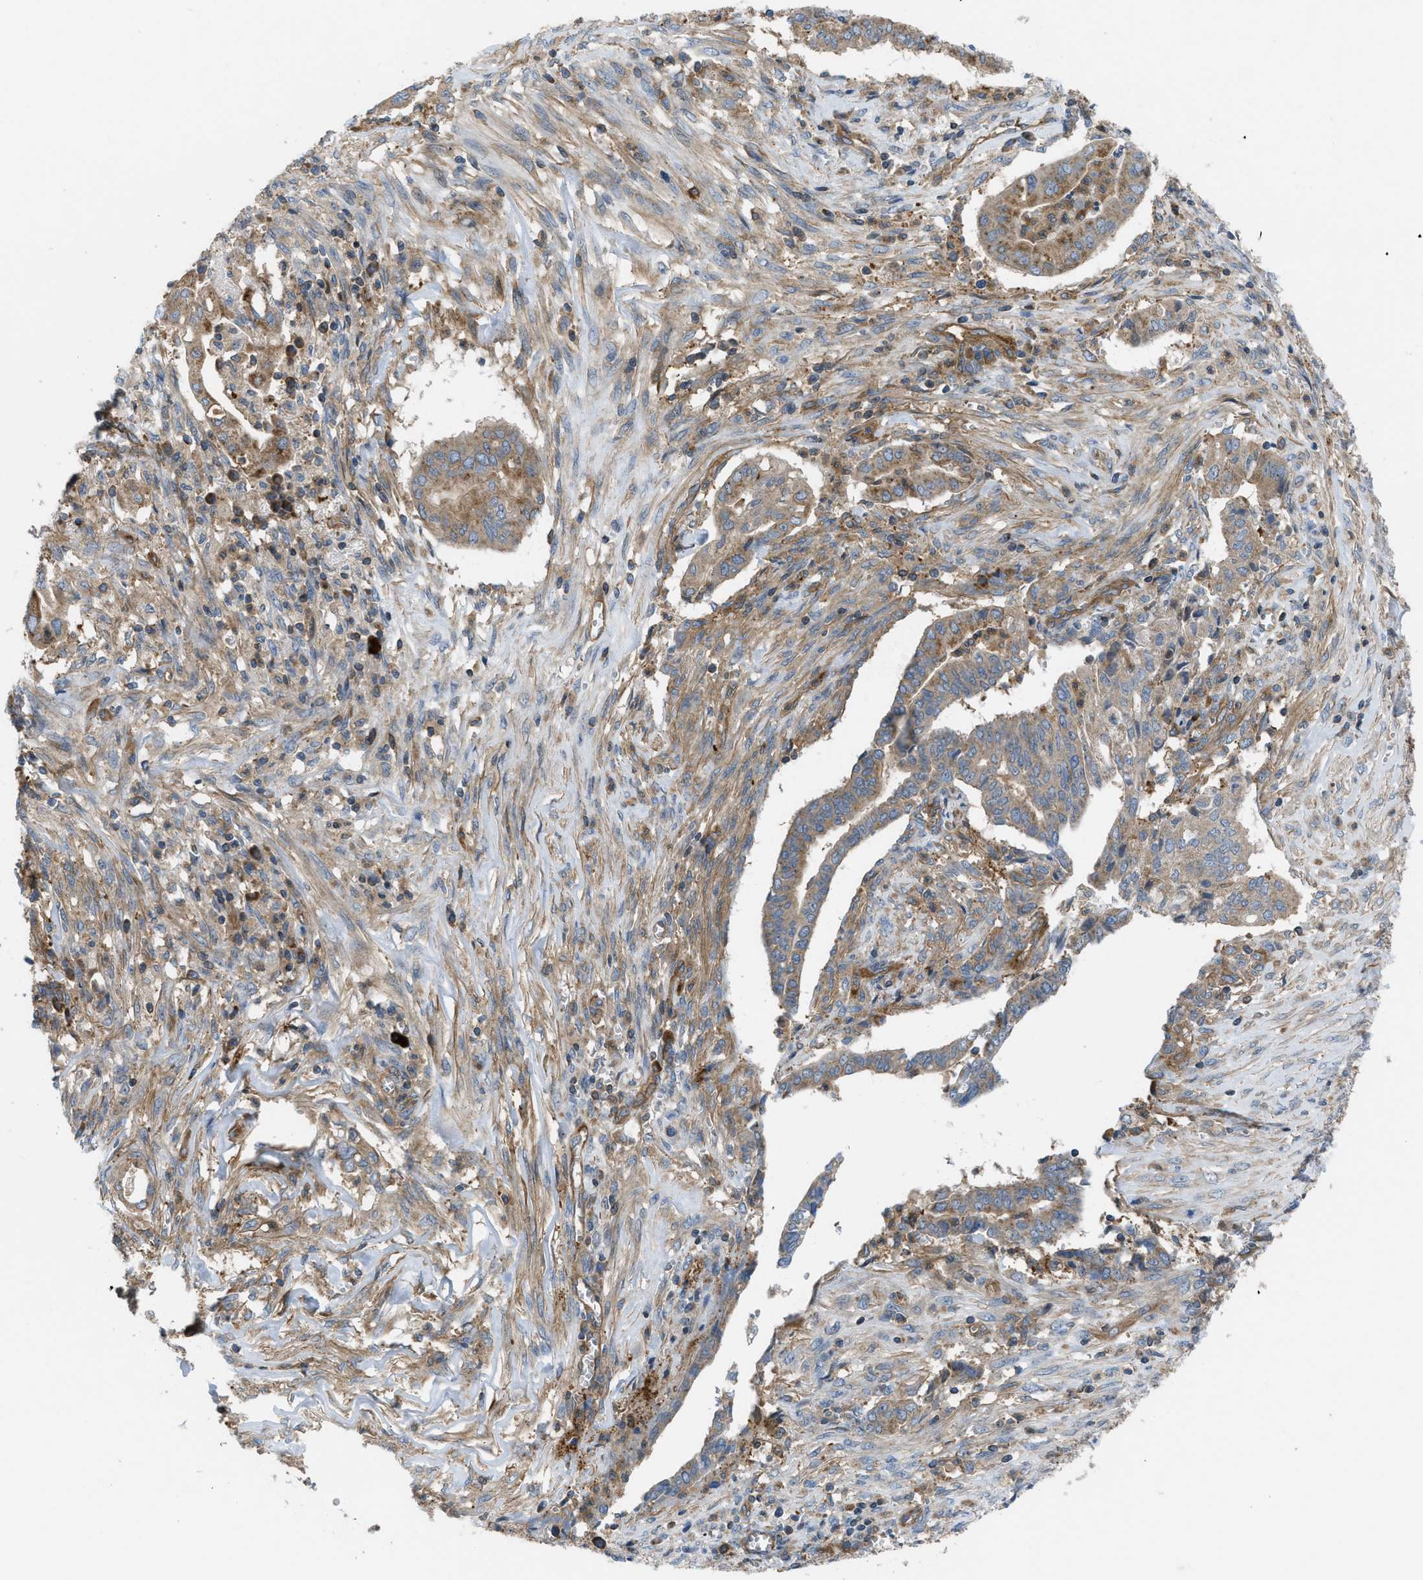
{"staining": {"intensity": "moderate", "quantity": ">75%", "location": "cytoplasmic/membranous"}, "tissue": "cervical cancer", "cell_type": "Tumor cells", "image_type": "cancer", "snomed": [{"axis": "morphology", "description": "Adenocarcinoma, NOS"}, {"axis": "topography", "description": "Cervix"}], "caption": "This is a histology image of IHC staining of cervical cancer (adenocarcinoma), which shows moderate expression in the cytoplasmic/membranous of tumor cells.", "gene": "ATP2A3", "patient": {"sex": "female", "age": 44}}